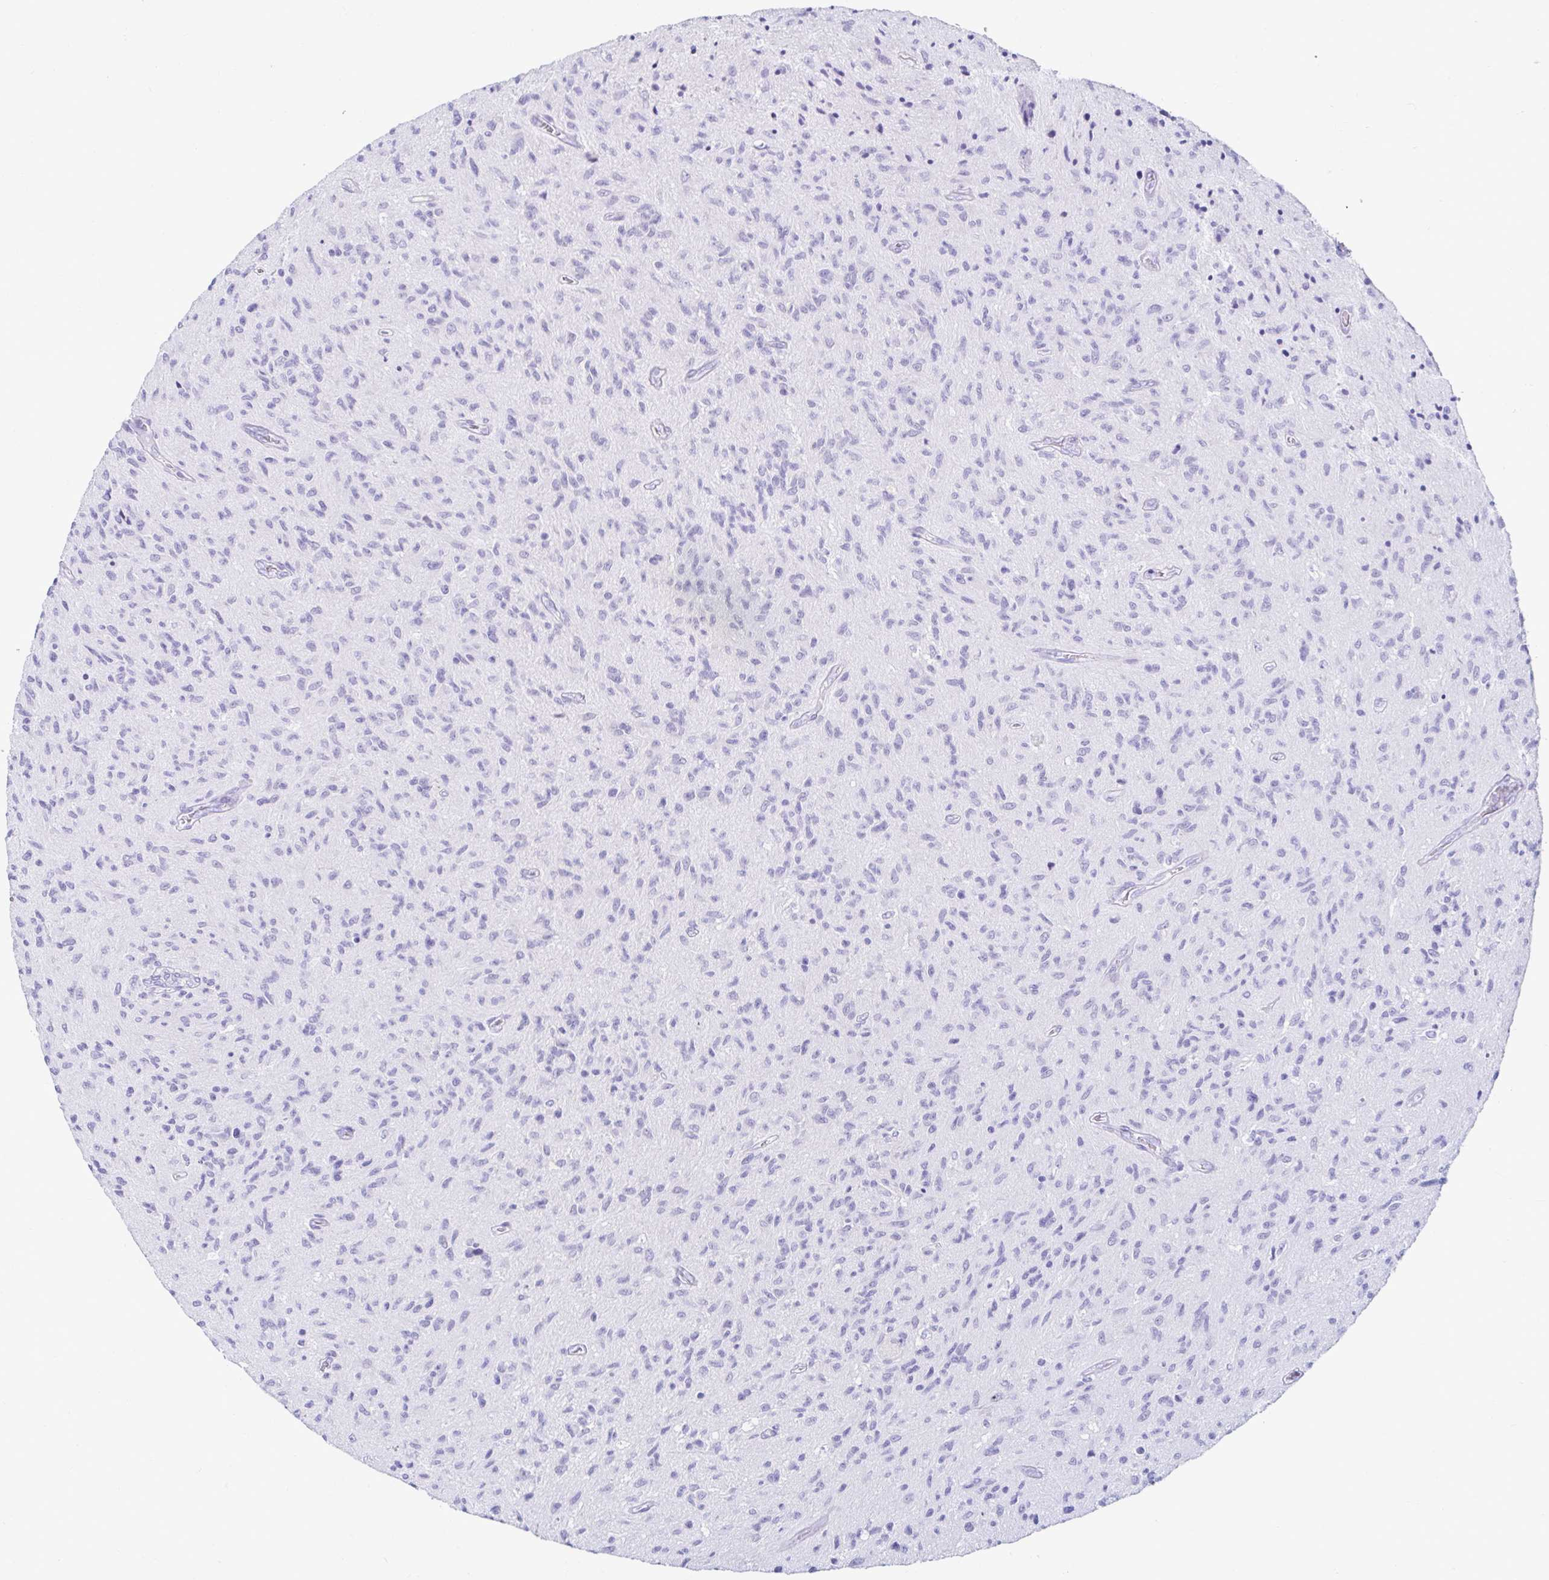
{"staining": {"intensity": "negative", "quantity": "none", "location": "none"}, "tissue": "glioma", "cell_type": "Tumor cells", "image_type": "cancer", "snomed": [{"axis": "morphology", "description": "Glioma, malignant, High grade"}, {"axis": "topography", "description": "Brain"}], "caption": "This is an IHC micrograph of glioma. There is no positivity in tumor cells.", "gene": "BEST1", "patient": {"sex": "male", "age": 54}}